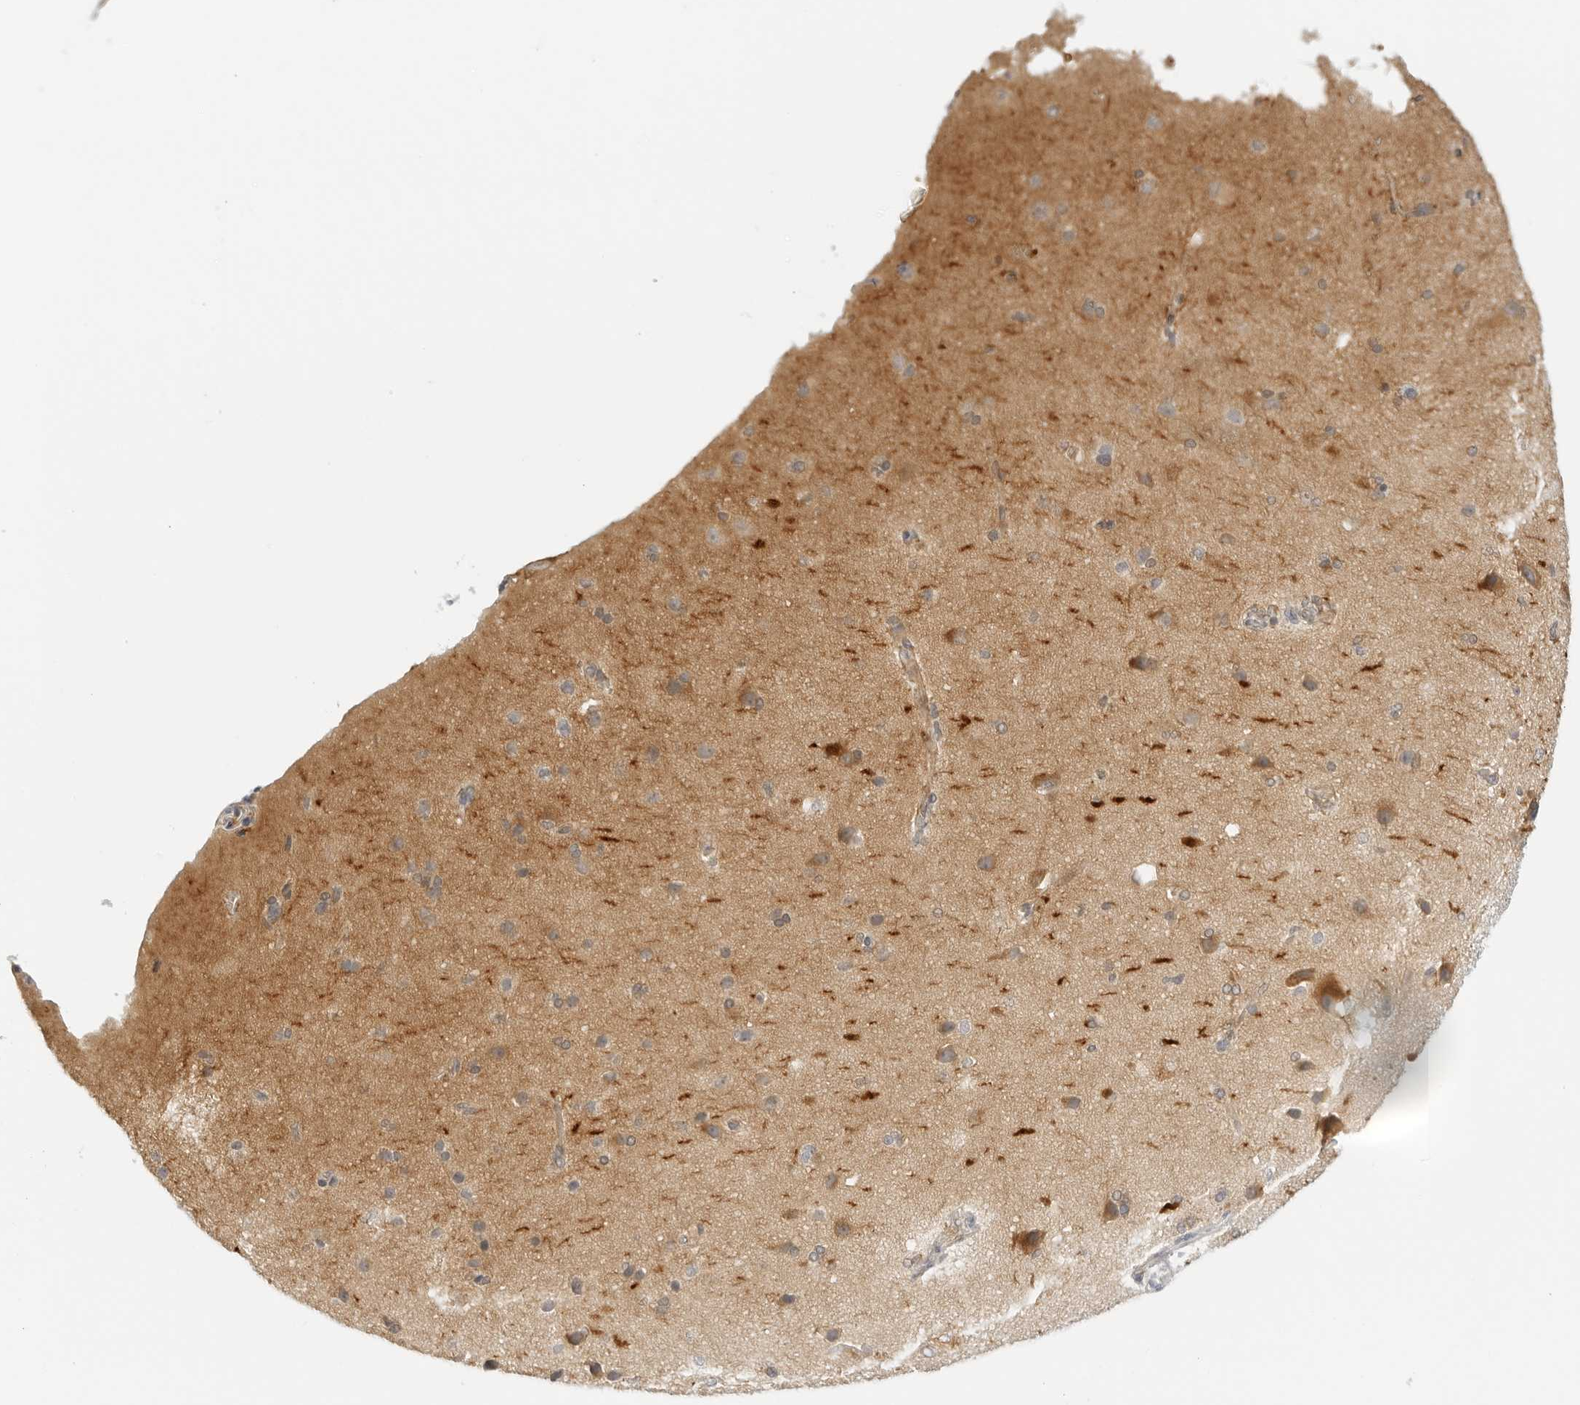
{"staining": {"intensity": "negative", "quantity": "none", "location": "none"}, "tissue": "cerebral cortex", "cell_type": "Endothelial cells", "image_type": "normal", "snomed": [{"axis": "morphology", "description": "Normal tissue, NOS"}, {"axis": "topography", "description": "Cerebral cortex"}], "caption": "Endothelial cells show no significant positivity in benign cerebral cortex. The staining was performed using DAB (3,3'-diaminobenzidine) to visualize the protein expression in brown, while the nuclei were stained in blue with hematoxylin (Magnification: 20x).", "gene": "OSCP1", "patient": {"sex": "male", "age": 62}}